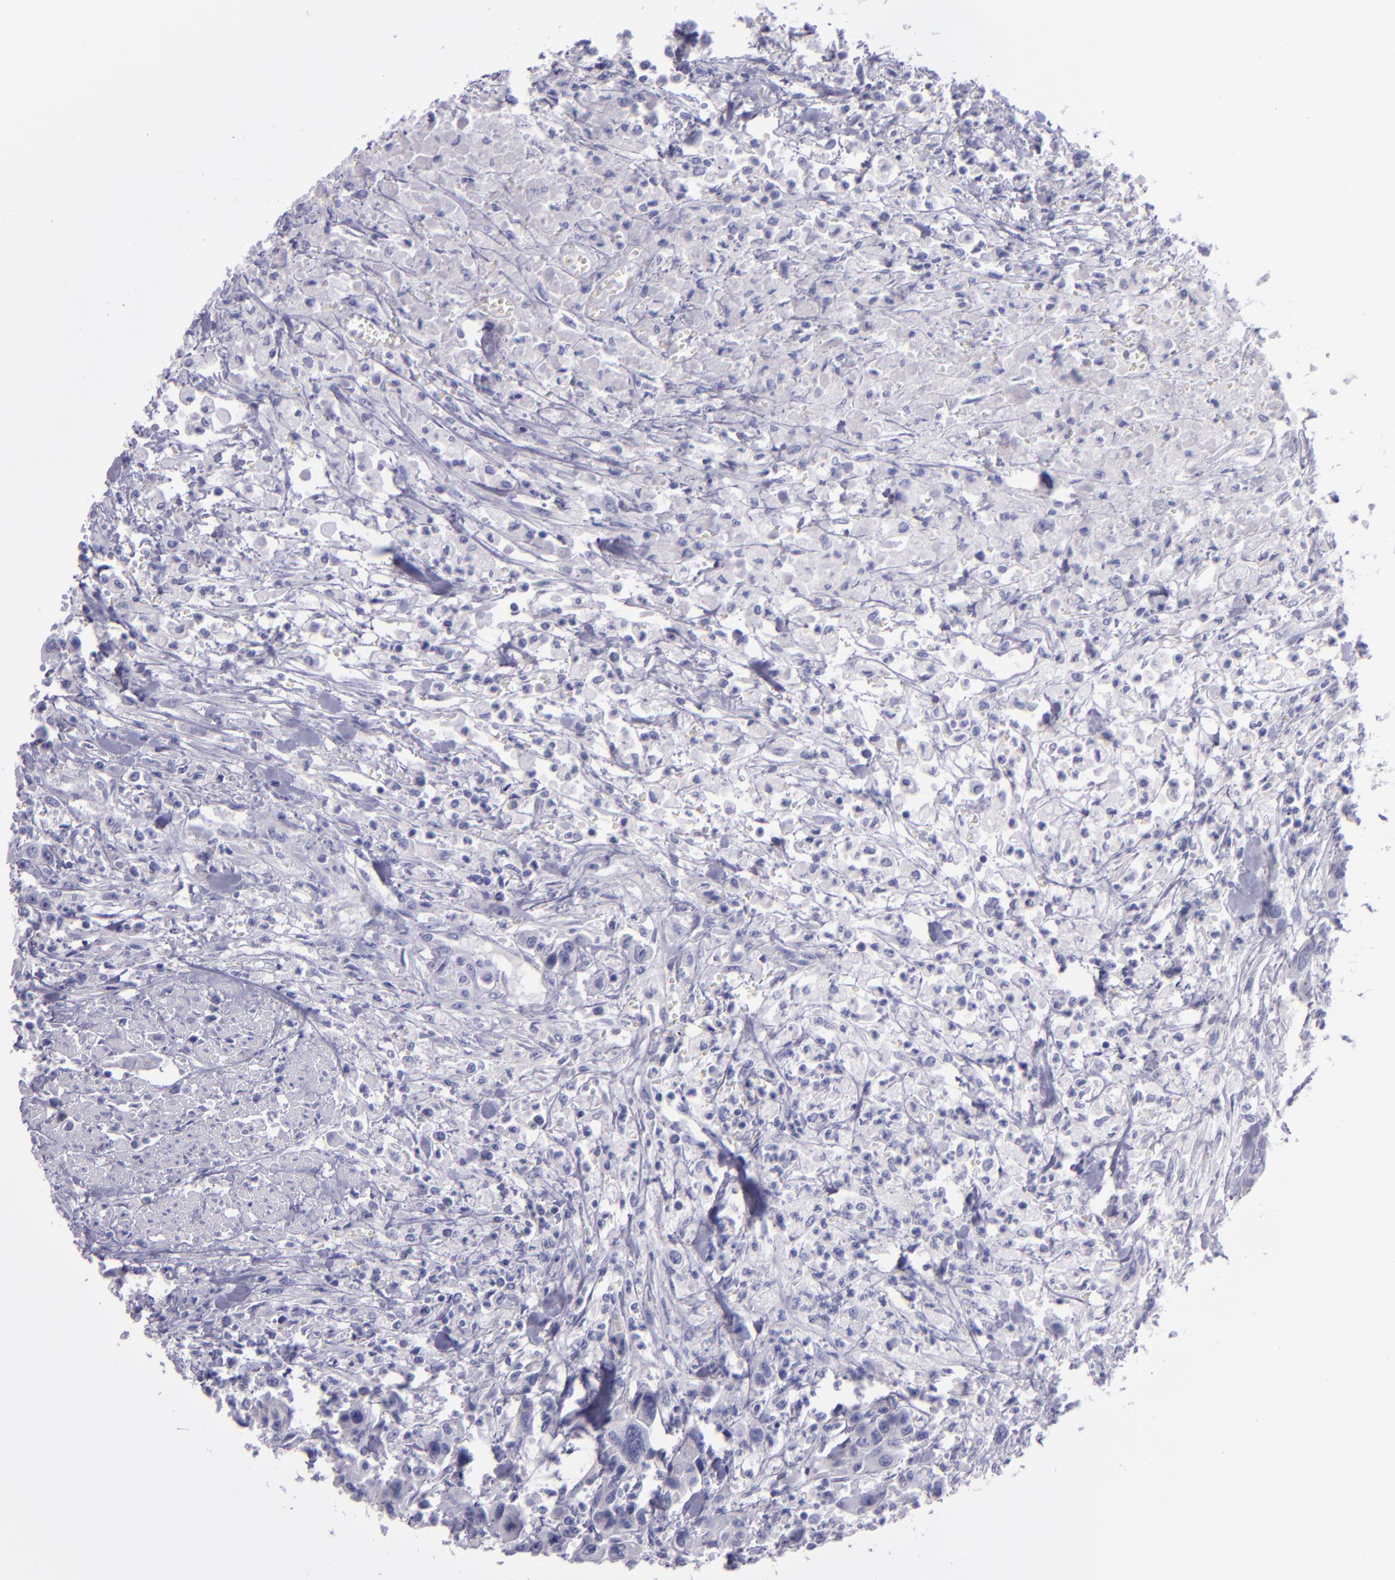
{"staining": {"intensity": "negative", "quantity": "none", "location": "none"}, "tissue": "urothelial cancer", "cell_type": "Tumor cells", "image_type": "cancer", "snomed": [{"axis": "morphology", "description": "Urothelial carcinoma, High grade"}, {"axis": "topography", "description": "Urinary bladder"}], "caption": "Tumor cells are negative for protein expression in human urothelial cancer.", "gene": "TNNT3", "patient": {"sex": "male", "age": 86}}